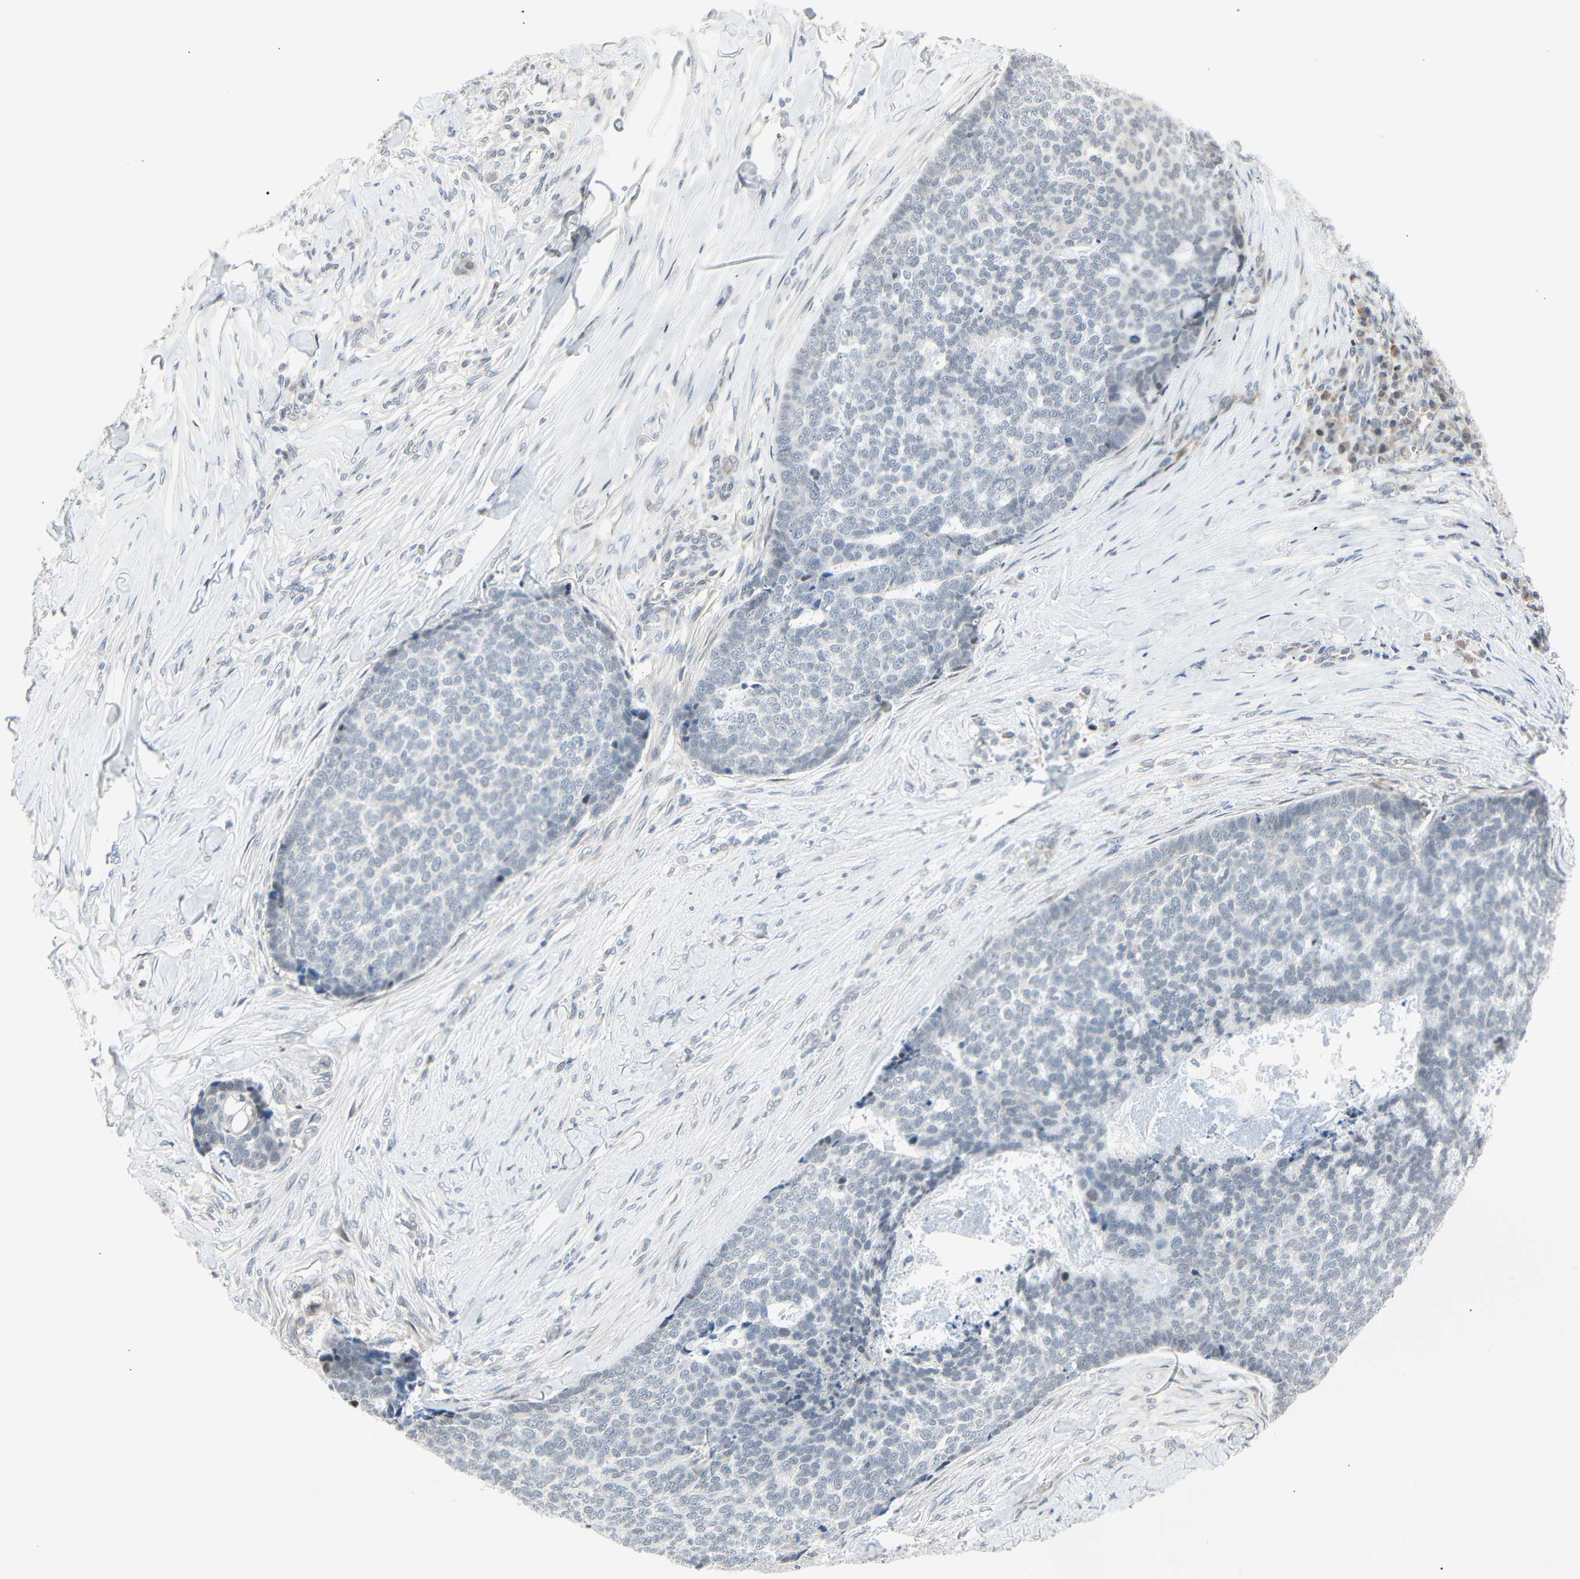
{"staining": {"intensity": "negative", "quantity": "none", "location": "none"}, "tissue": "skin cancer", "cell_type": "Tumor cells", "image_type": "cancer", "snomed": [{"axis": "morphology", "description": "Basal cell carcinoma"}, {"axis": "topography", "description": "Skin"}], "caption": "Protein analysis of basal cell carcinoma (skin) demonstrates no significant positivity in tumor cells.", "gene": "IMPG2", "patient": {"sex": "male", "age": 84}}